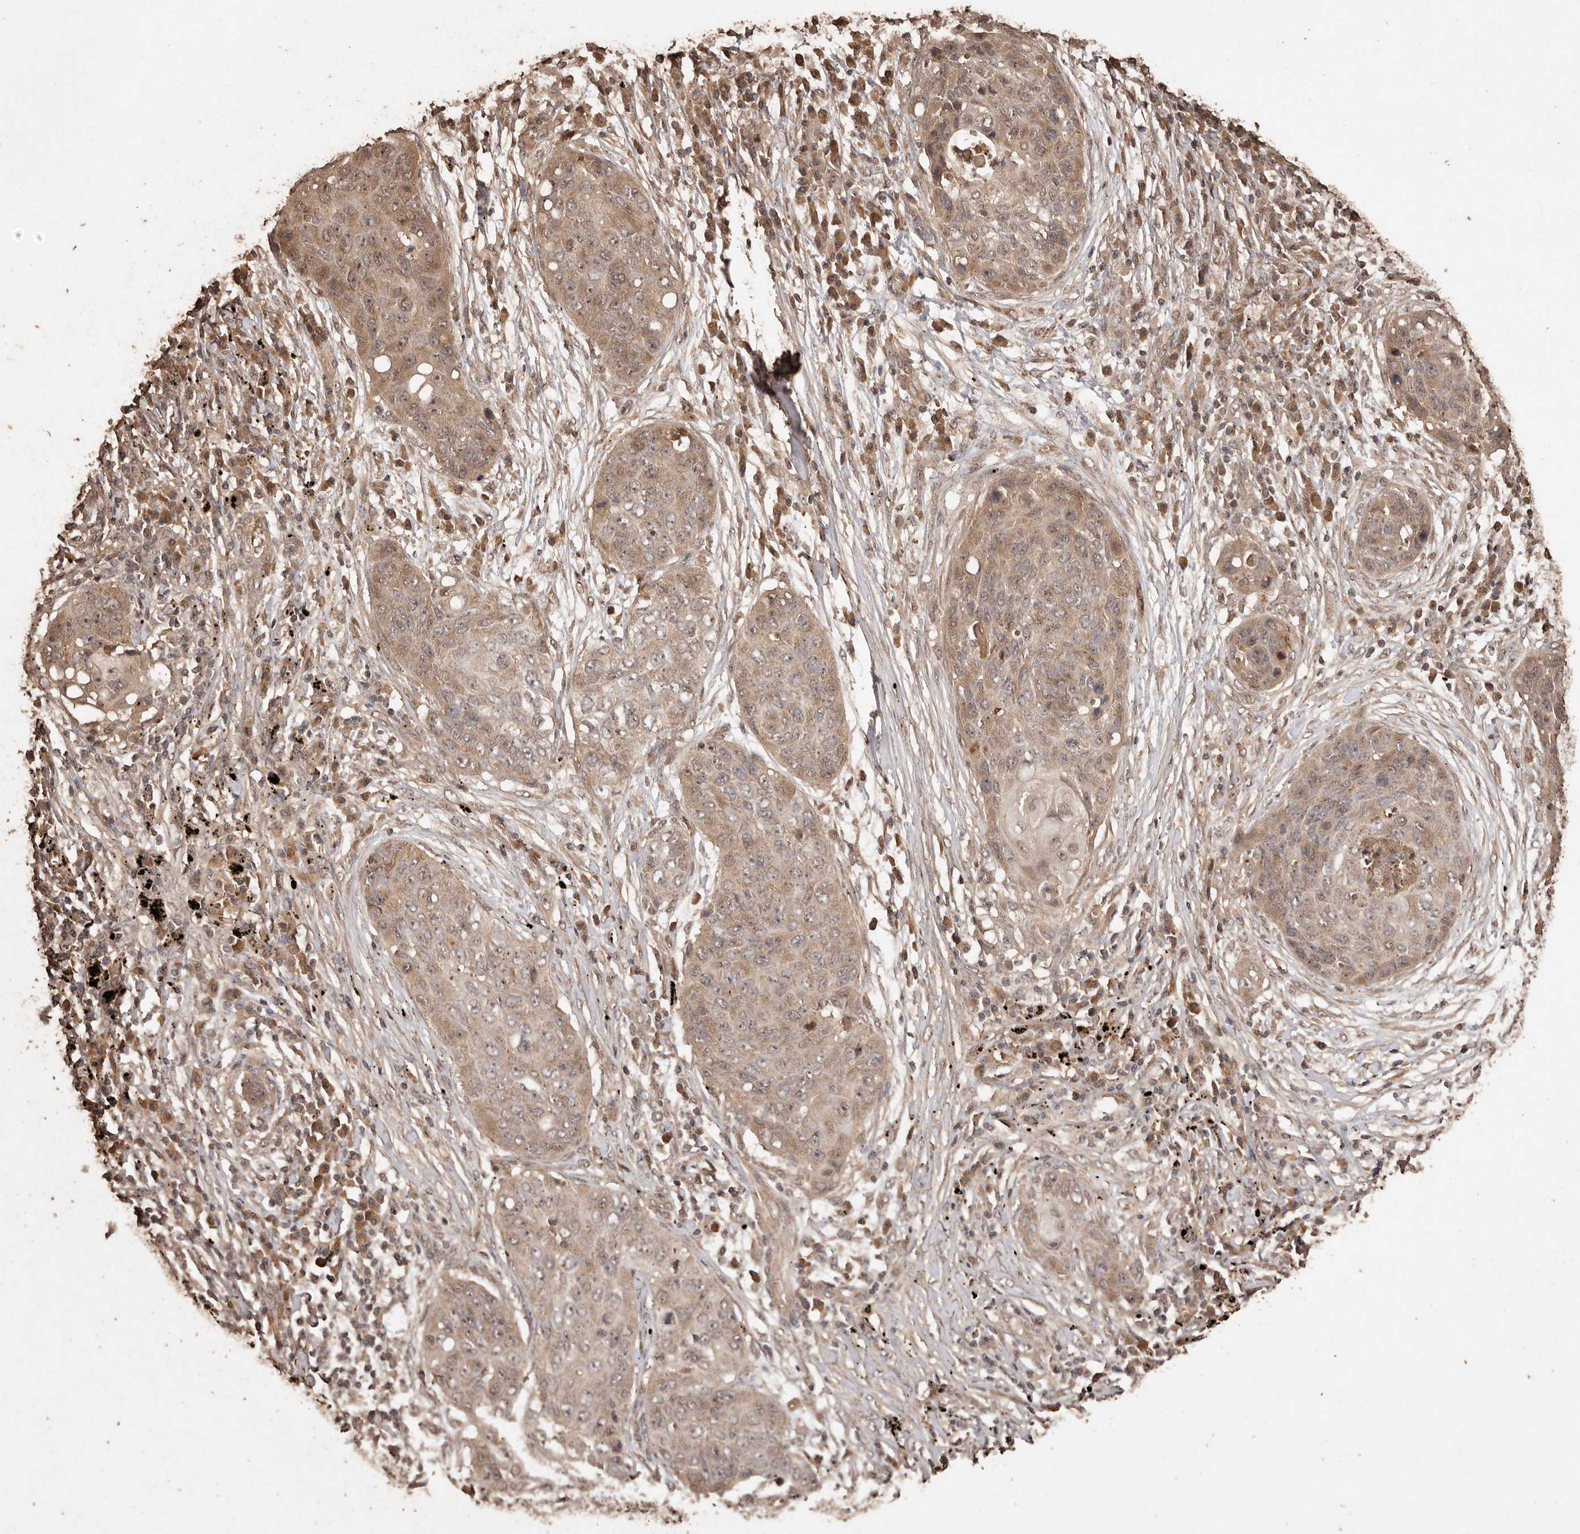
{"staining": {"intensity": "weak", "quantity": ">75%", "location": "cytoplasmic/membranous"}, "tissue": "lung cancer", "cell_type": "Tumor cells", "image_type": "cancer", "snomed": [{"axis": "morphology", "description": "Squamous cell carcinoma, NOS"}, {"axis": "topography", "description": "Lung"}], "caption": "Weak cytoplasmic/membranous staining for a protein is identified in about >75% of tumor cells of lung squamous cell carcinoma using immunohistochemistry (IHC).", "gene": "PKDCC", "patient": {"sex": "female", "age": 63}}